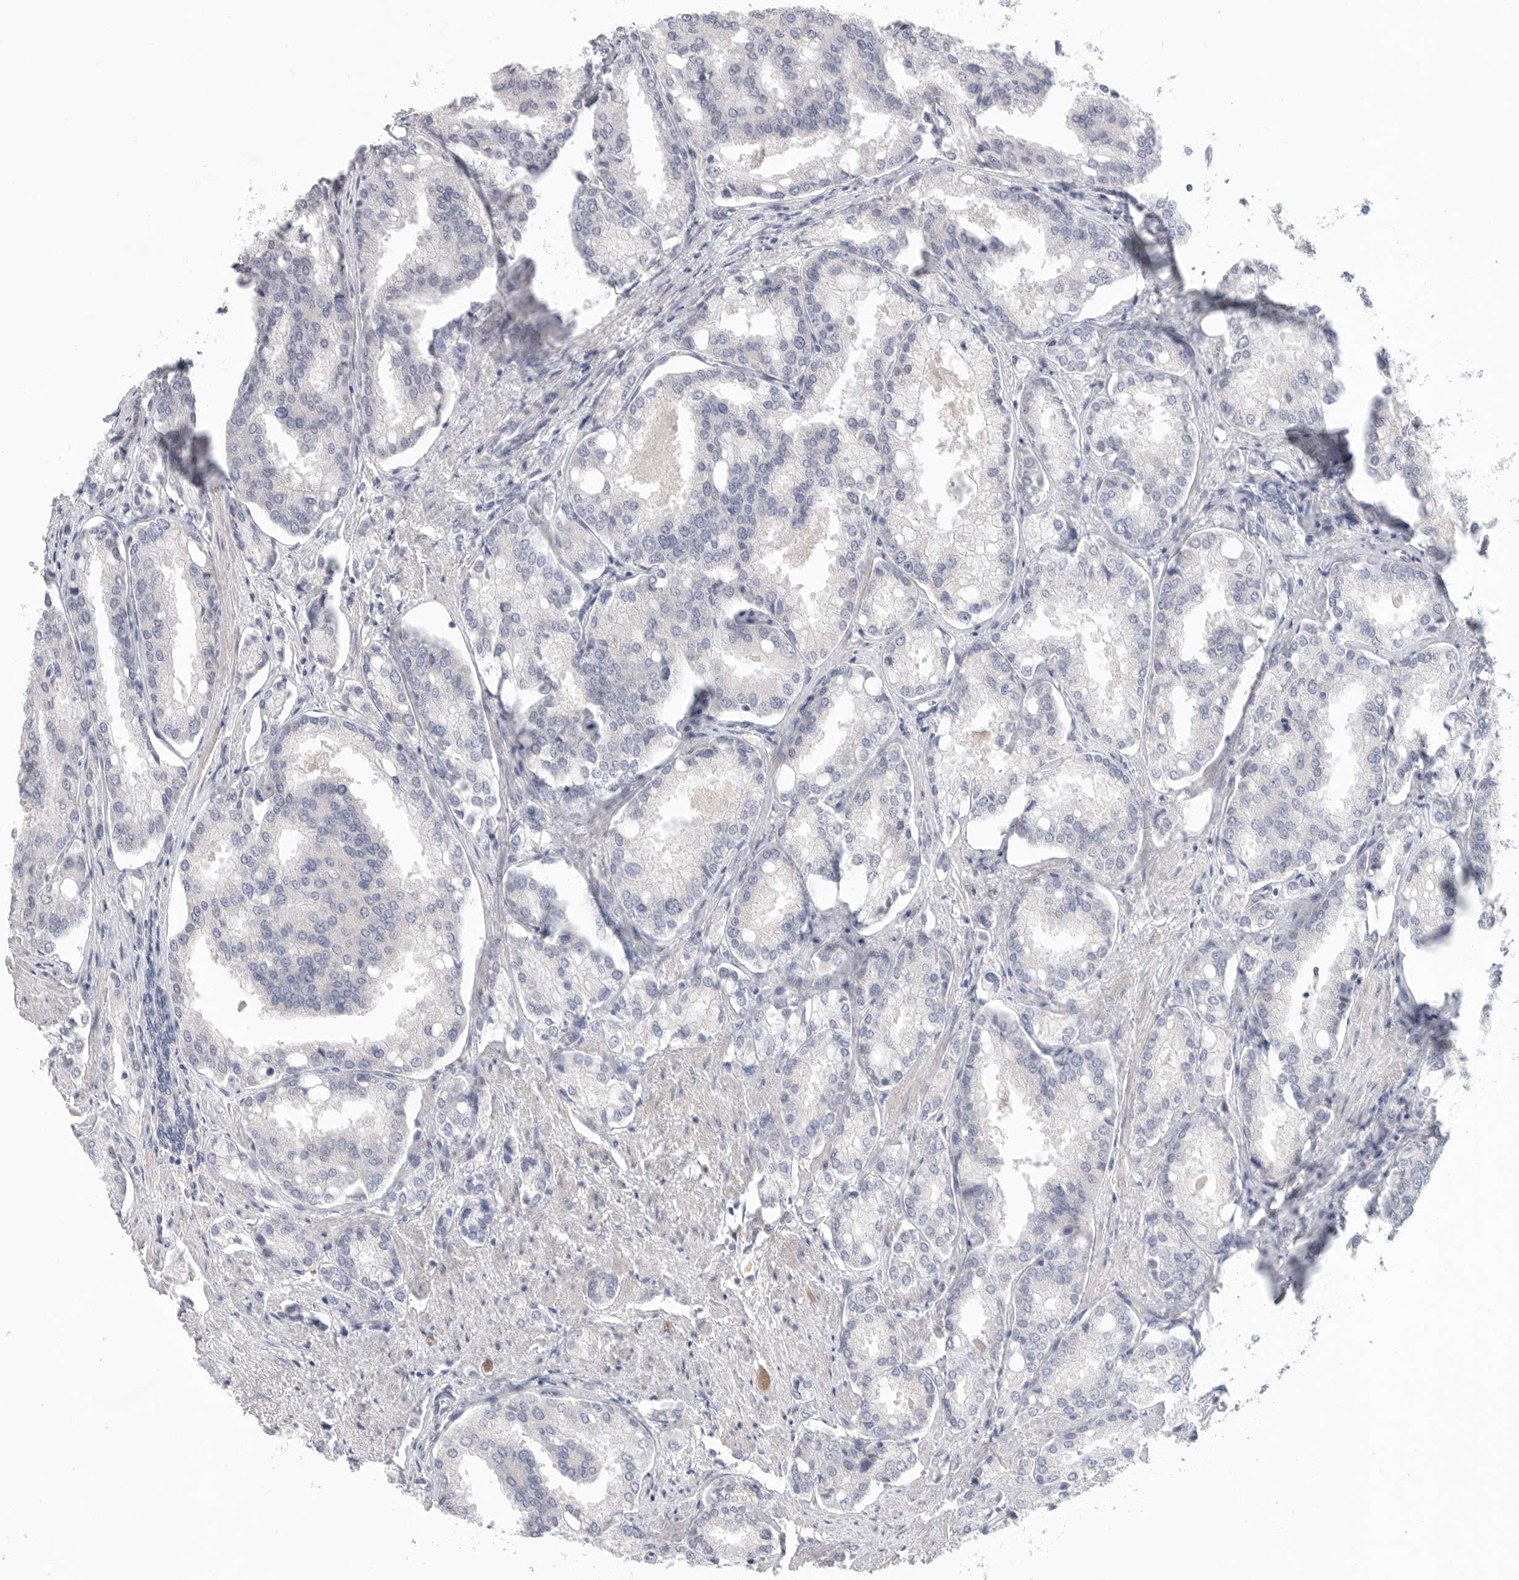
{"staining": {"intensity": "negative", "quantity": "none", "location": "none"}, "tissue": "prostate cancer", "cell_type": "Tumor cells", "image_type": "cancer", "snomed": [{"axis": "morphology", "description": "Adenocarcinoma, High grade"}, {"axis": "topography", "description": "Prostate"}], "caption": "IHC photomicrograph of neoplastic tissue: human high-grade adenocarcinoma (prostate) stained with DAB reveals no significant protein staining in tumor cells.", "gene": "FBN2", "patient": {"sex": "male", "age": 50}}